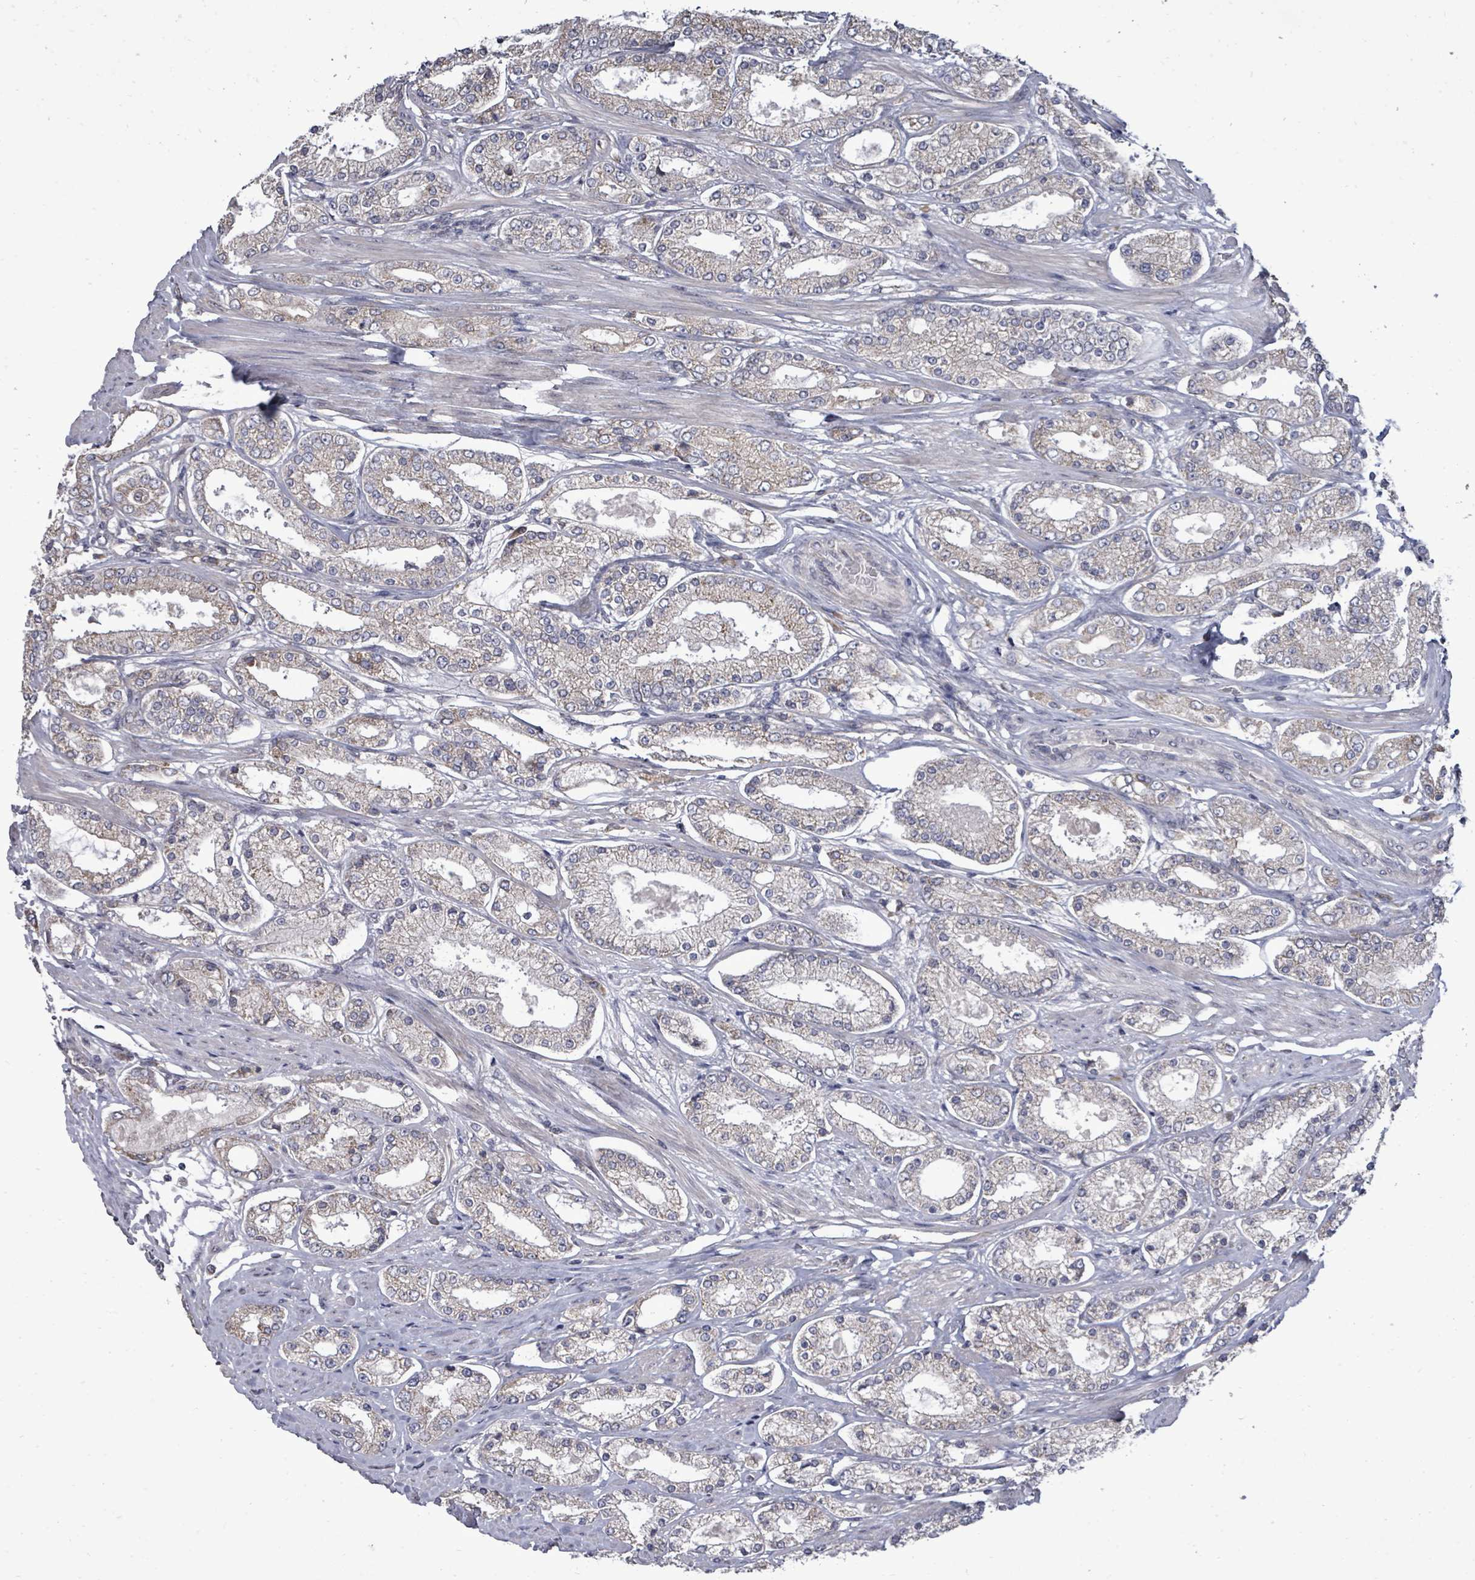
{"staining": {"intensity": "negative", "quantity": "none", "location": "none"}, "tissue": "prostate cancer", "cell_type": "Tumor cells", "image_type": "cancer", "snomed": [{"axis": "morphology", "description": "Adenocarcinoma, High grade"}, {"axis": "topography", "description": "Prostate"}], "caption": "Immunohistochemistry (IHC) of high-grade adenocarcinoma (prostate) displays no positivity in tumor cells. (Immunohistochemistry, brightfield microscopy, high magnification).", "gene": "POMGNT2", "patient": {"sex": "male", "age": 69}}